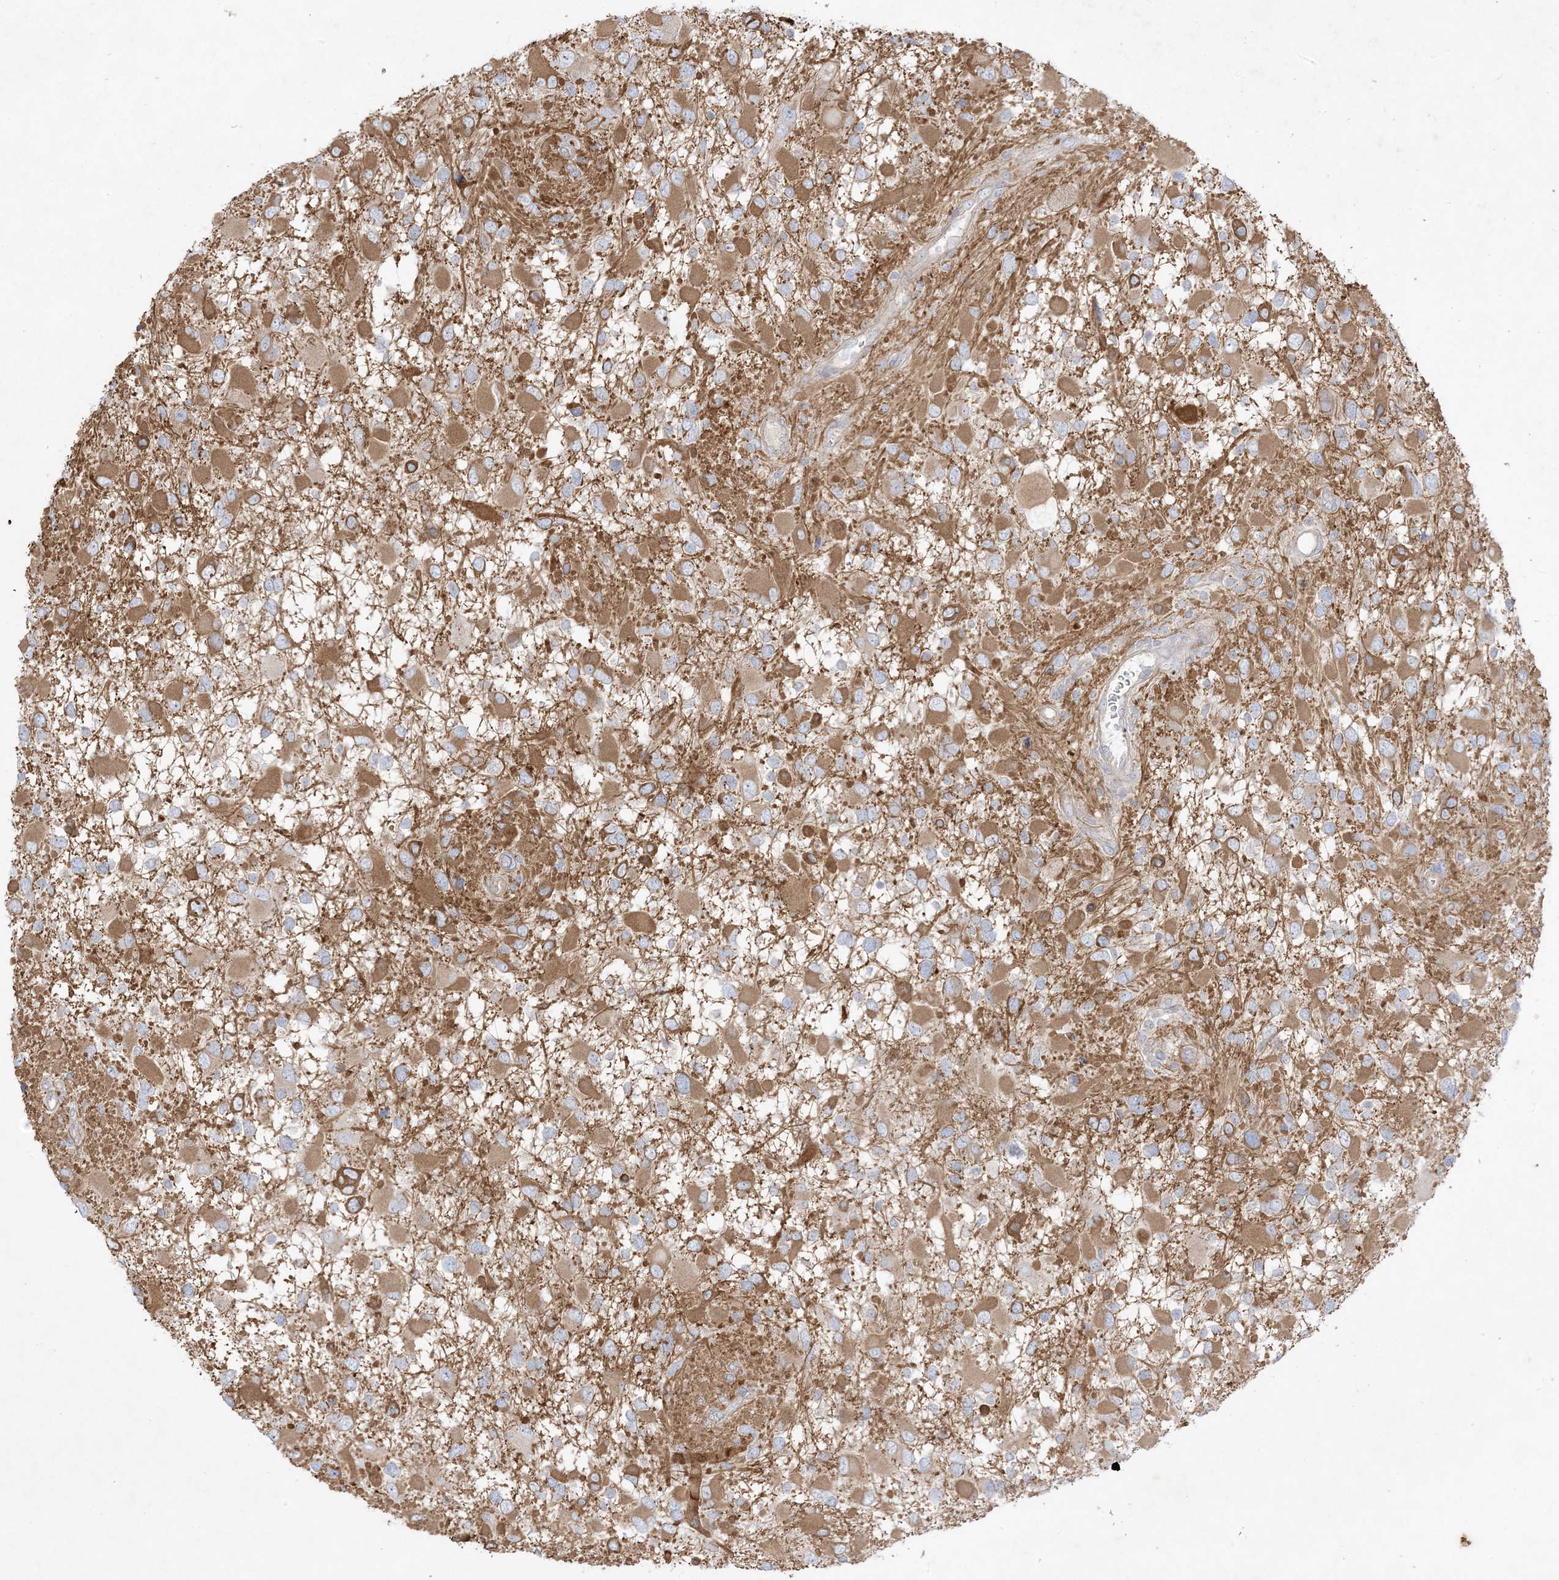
{"staining": {"intensity": "moderate", "quantity": "<25%", "location": "cytoplasmic/membranous"}, "tissue": "glioma", "cell_type": "Tumor cells", "image_type": "cancer", "snomed": [{"axis": "morphology", "description": "Glioma, malignant, High grade"}, {"axis": "topography", "description": "Brain"}], "caption": "Human malignant glioma (high-grade) stained for a protein (brown) displays moderate cytoplasmic/membranous positive expression in approximately <25% of tumor cells.", "gene": "PLEKHA3", "patient": {"sex": "male", "age": 53}}